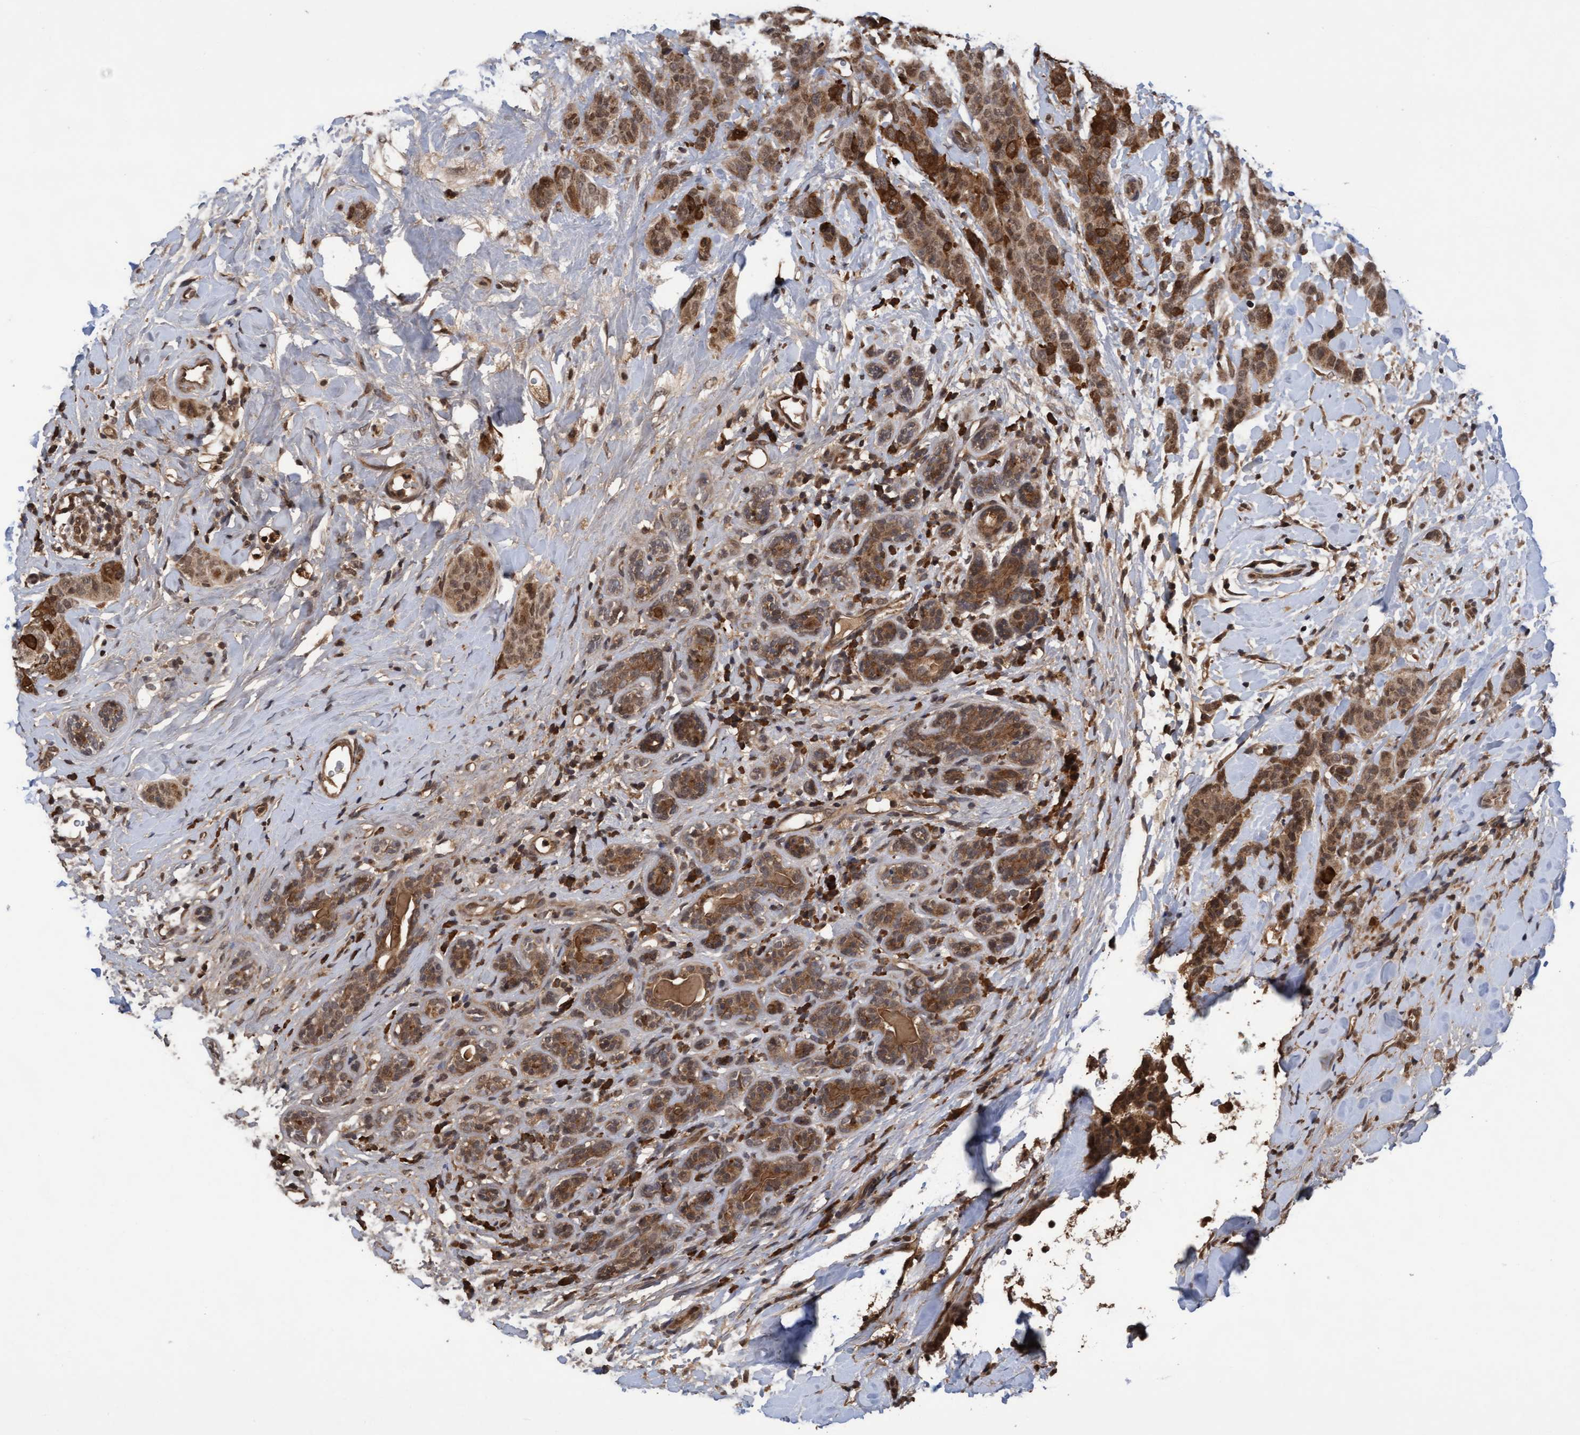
{"staining": {"intensity": "moderate", "quantity": ">75%", "location": "cytoplasmic/membranous,nuclear"}, "tissue": "breast cancer", "cell_type": "Tumor cells", "image_type": "cancer", "snomed": [{"axis": "morphology", "description": "Normal tissue, NOS"}, {"axis": "morphology", "description": "Duct carcinoma"}, {"axis": "topography", "description": "Breast"}], "caption": "The micrograph demonstrates a brown stain indicating the presence of a protein in the cytoplasmic/membranous and nuclear of tumor cells in breast cancer.", "gene": "WASF1", "patient": {"sex": "female", "age": 40}}